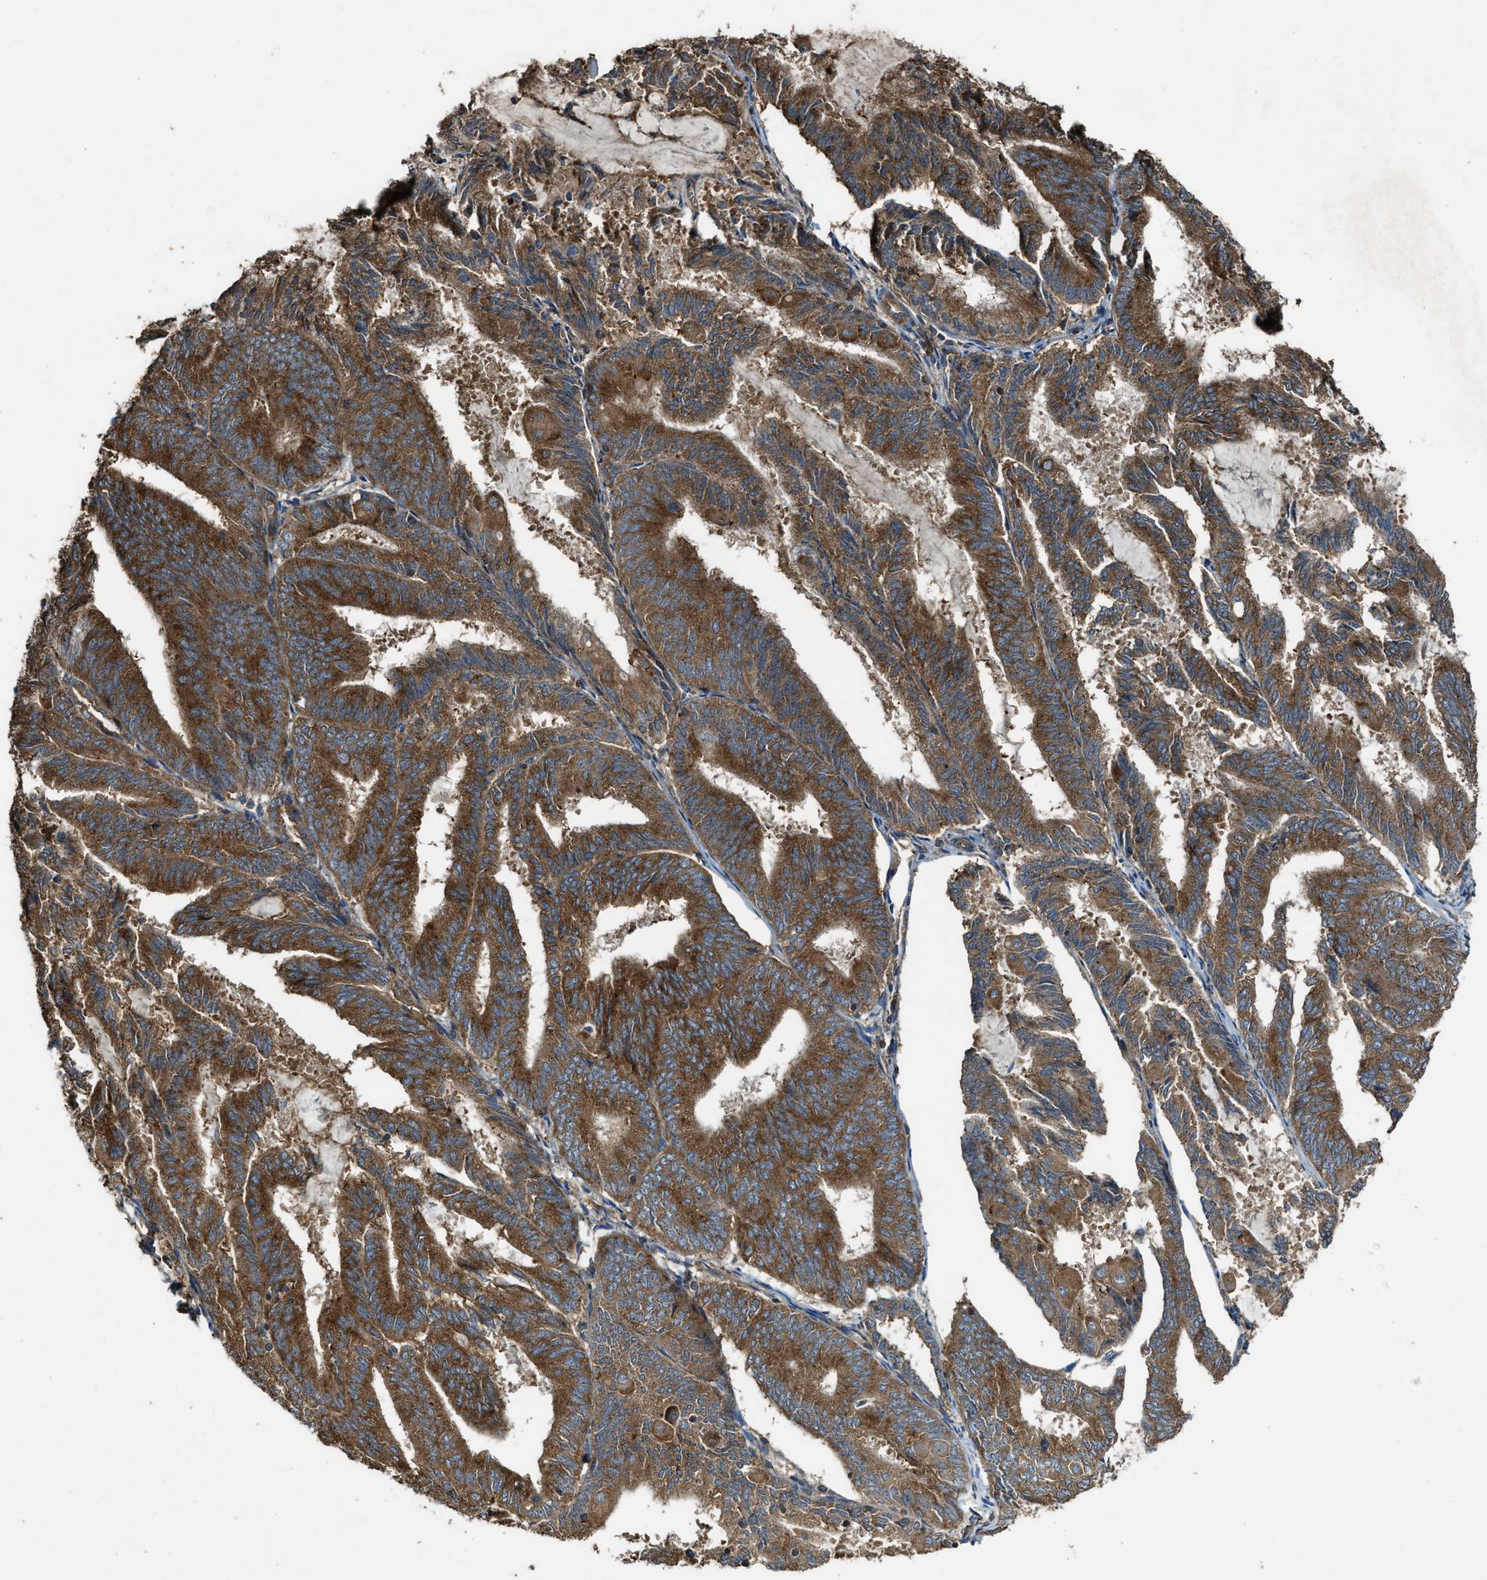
{"staining": {"intensity": "strong", "quantity": ">75%", "location": "cytoplasmic/membranous"}, "tissue": "endometrial cancer", "cell_type": "Tumor cells", "image_type": "cancer", "snomed": [{"axis": "morphology", "description": "Adenocarcinoma, NOS"}, {"axis": "topography", "description": "Endometrium"}], "caption": "Protein staining by IHC exhibits strong cytoplasmic/membranous staining in about >75% of tumor cells in endometrial adenocarcinoma.", "gene": "MAP3K8", "patient": {"sex": "female", "age": 81}}